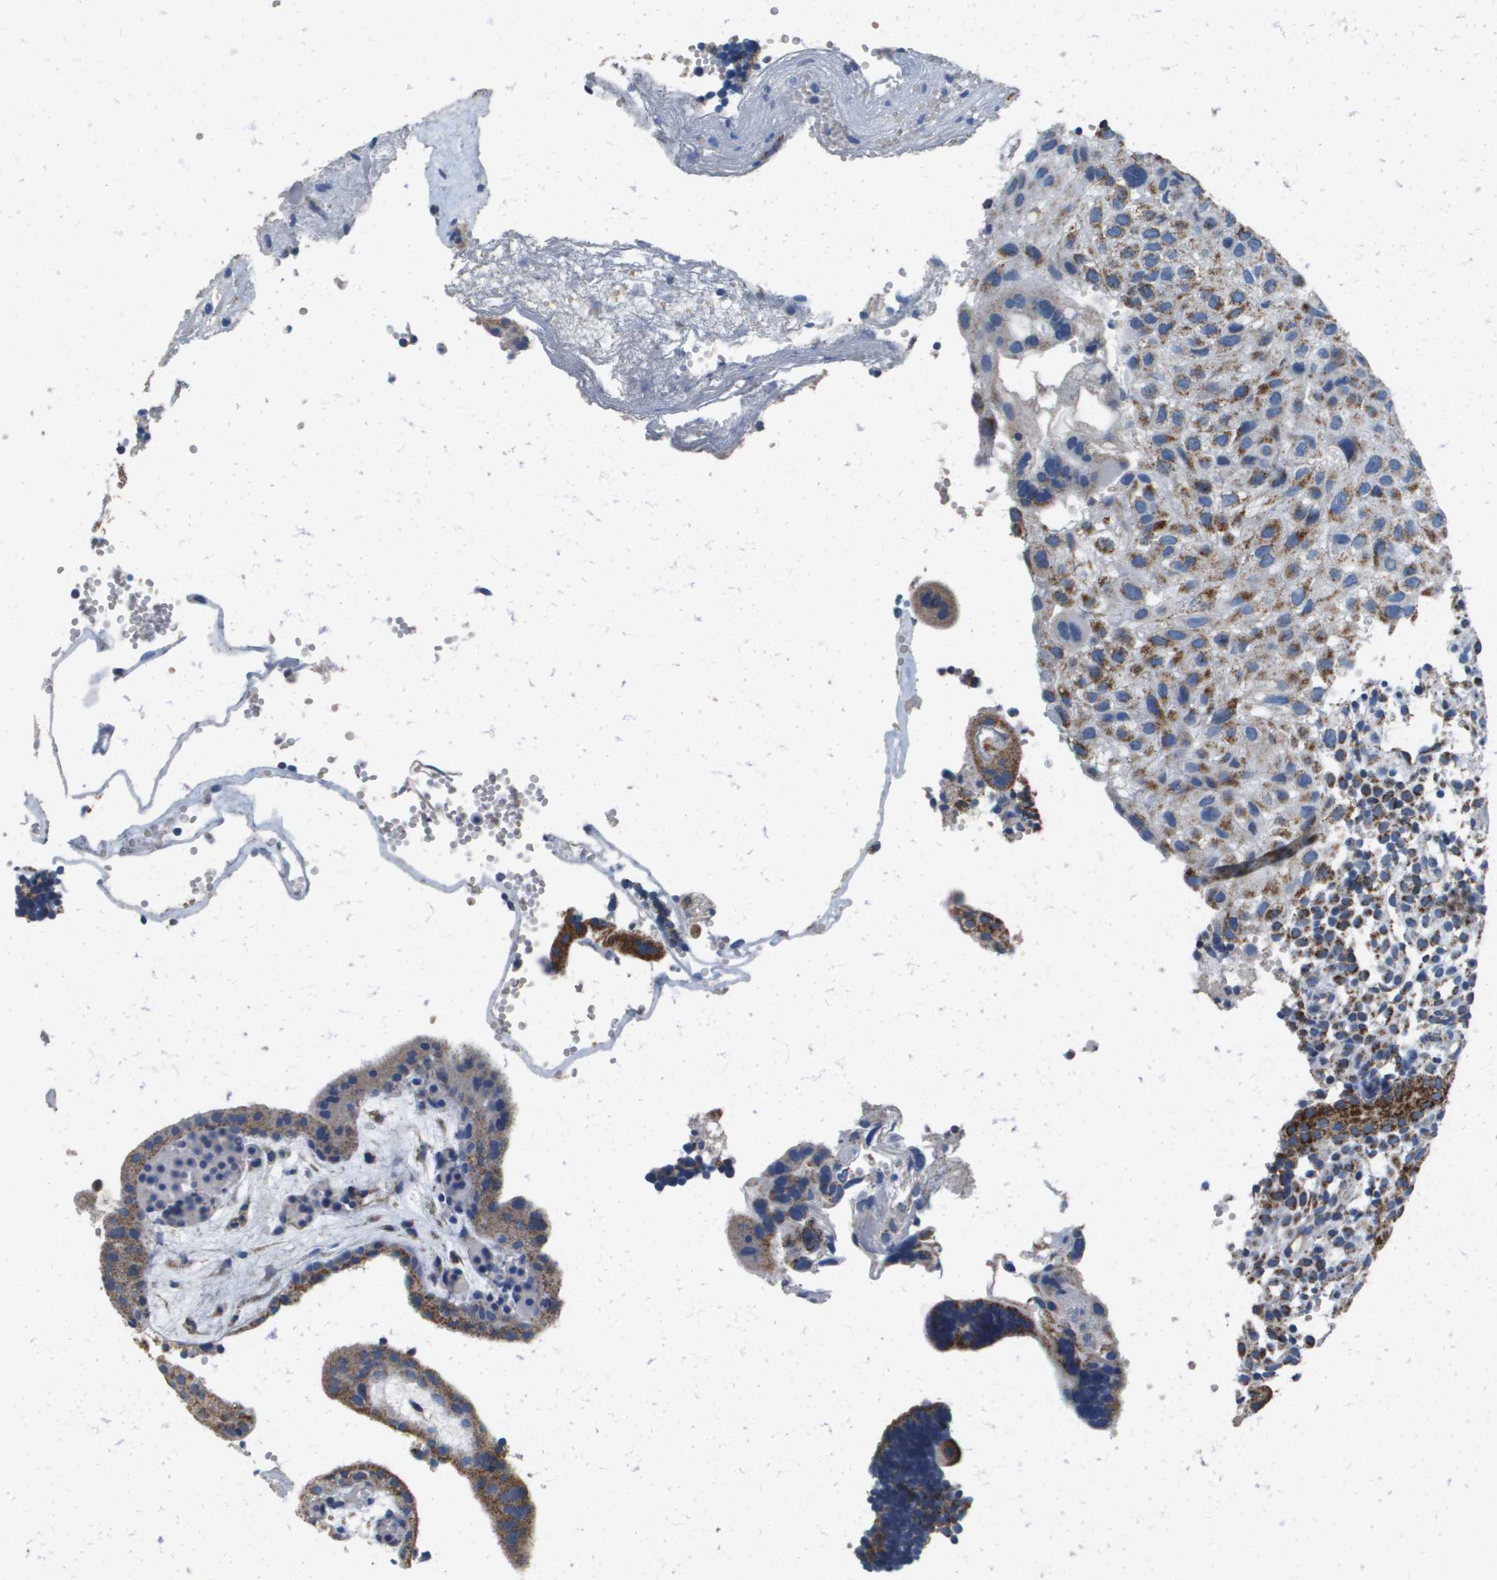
{"staining": {"intensity": "strong", "quantity": "25%-75%", "location": "cytoplasmic/membranous"}, "tissue": "placenta", "cell_type": "Decidual cells", "image_type": "normal", "snomed": [{"axis": "morphology", "description": "Normal tissue, NOS"}, {"axis": "topography", "description": "Placenta"}], "caption": "Protein staining of unremarkable placenta shows strong cytoplasmic/membranous positivity in approximately 25%-75% of decidual cells. Immunohistochemistry stains the protein of interest in brown and the nuclei are stained blue.", "gene": "ATP5F1B", "patient": {"sex": "female", "age": 18}}